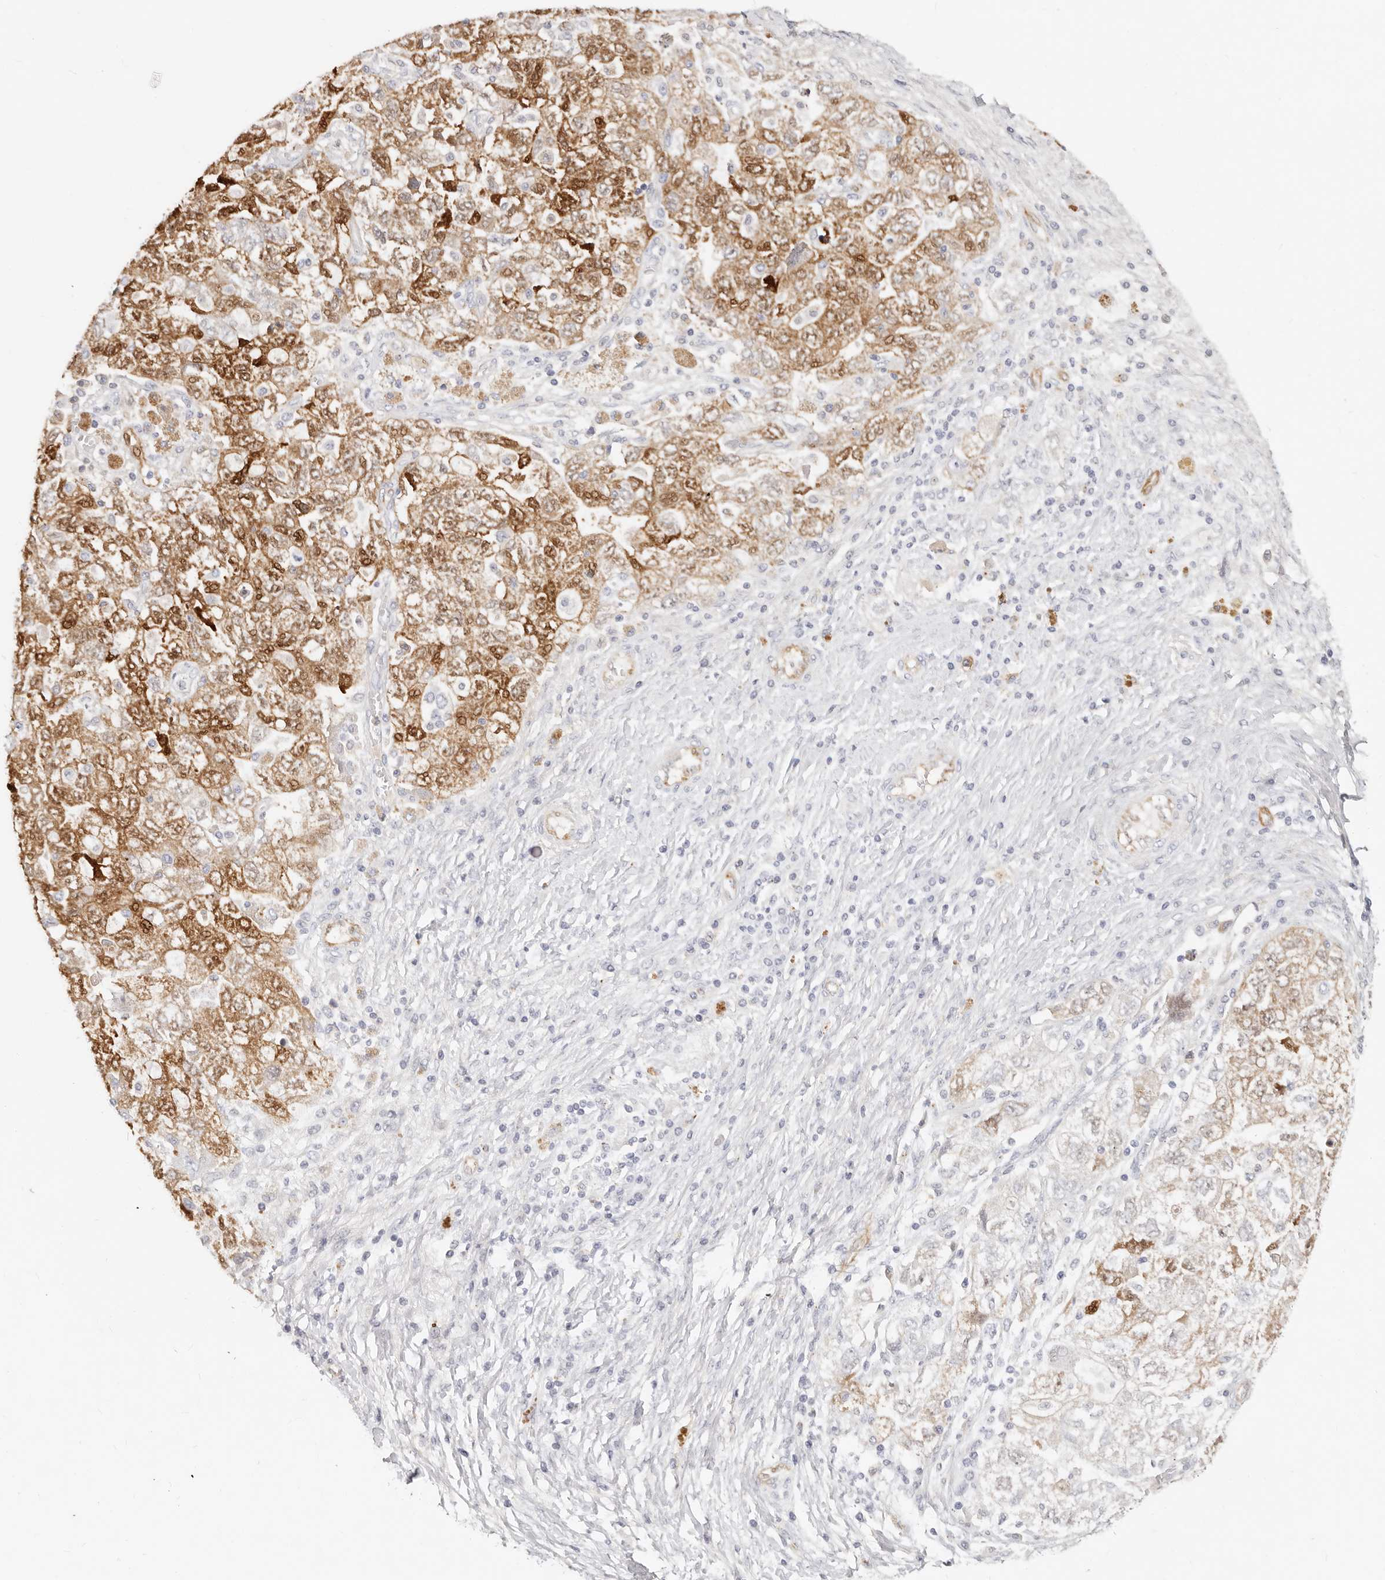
{"staining": {"intensity": "moderate", "quantity": ">75%", "location": "cytoplasmic/membranous,nuclear"}, "tissue": "ovarian cancer", "cell_type": "Tumor cells", "image_type": "cancer", "snomed": [{"axis": "morphology", "description": "Carcinoma, NOS"}, {"axis": "morphology", "description": "Cystadenocarcinoma, serous, NOS"}, {"axis": "topography", "description": "Ovary"}], "caption": "Tumor cells demonstrate moderate cytoplasmic/membranous and nuclear positivity in about >75% of cells in ovarian cancer (carcinoma).", "gene": "ZRANB1", "patient": {"sex": "female", "age": 69}}